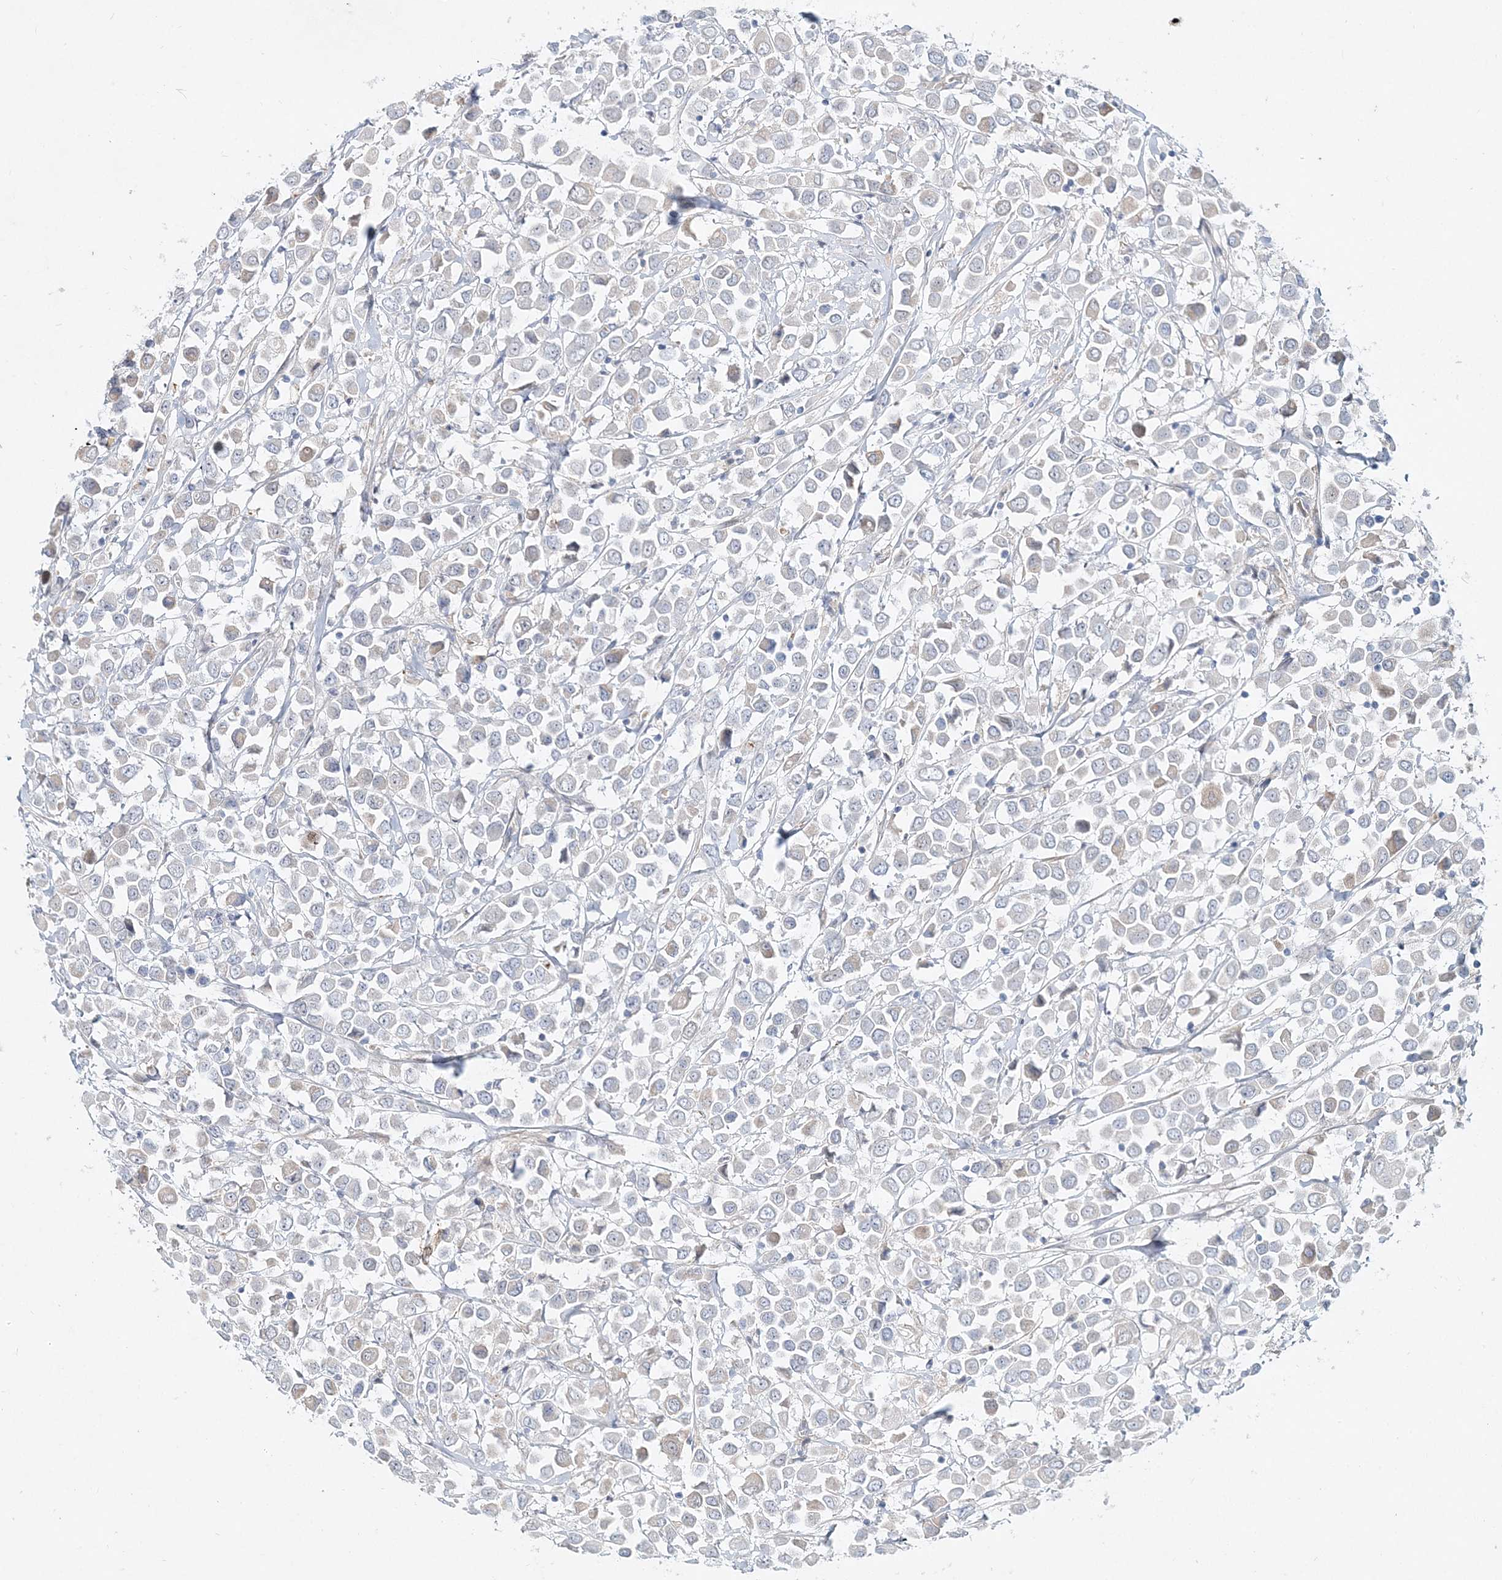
{"staining": {"intensity": "negative", "quantity": "none", "location": "none"}, "tissue": "breast cancer", "cell_type": "Tumor cells", "image_type": "cancer", "snomed": [{"axis": "morphology", "description": "Duct carcinoma"}, {"axis": "topography", "description": "Breast"}], "caption": "Immunohistochemical staining of intraductal carcinoma (breast) displays no significant expression in tumor cells.", "gene": "DNAH5", "patient": {"sex": "female", "age": 61}}